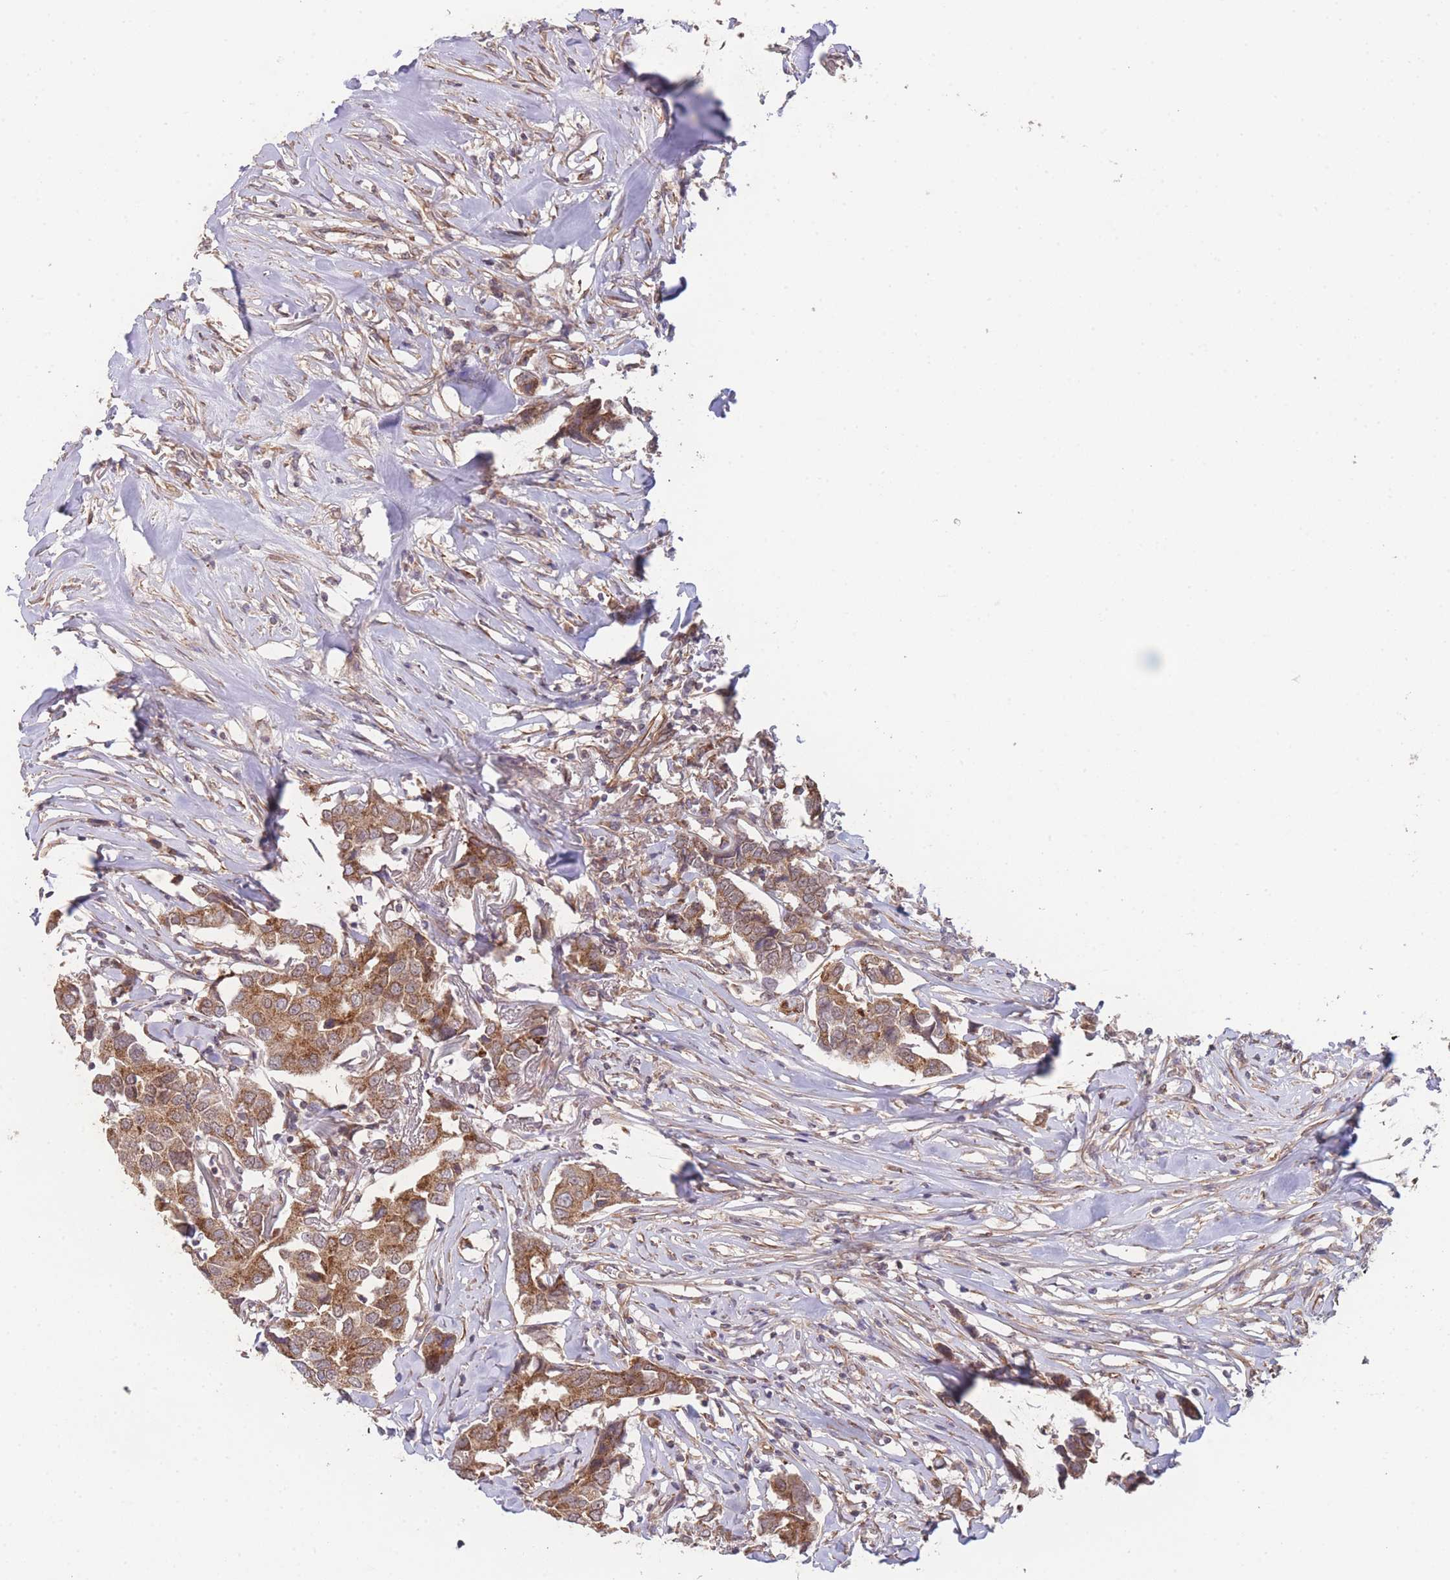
{"staining": {"intensity": "moderate", "quantity": ">75%", "location": "cytoplasmic/membranous"}, "tissue": "breast cancer", "cell_type": "Tumor cells", "image_type": "cancer", "snomed": [{"axis": "morphology", "description": "Duct carcinoma"}, {"axis": "topography", "description": "Breast"}], "caption": "IHC (DAB) staining of human breast cancer exhibits moderate cytoplasmic/membranous protein positivity in about >75% of tumor cells.", "gene": "PXMP4", "patient": {"sex": "female", "age": 80}}